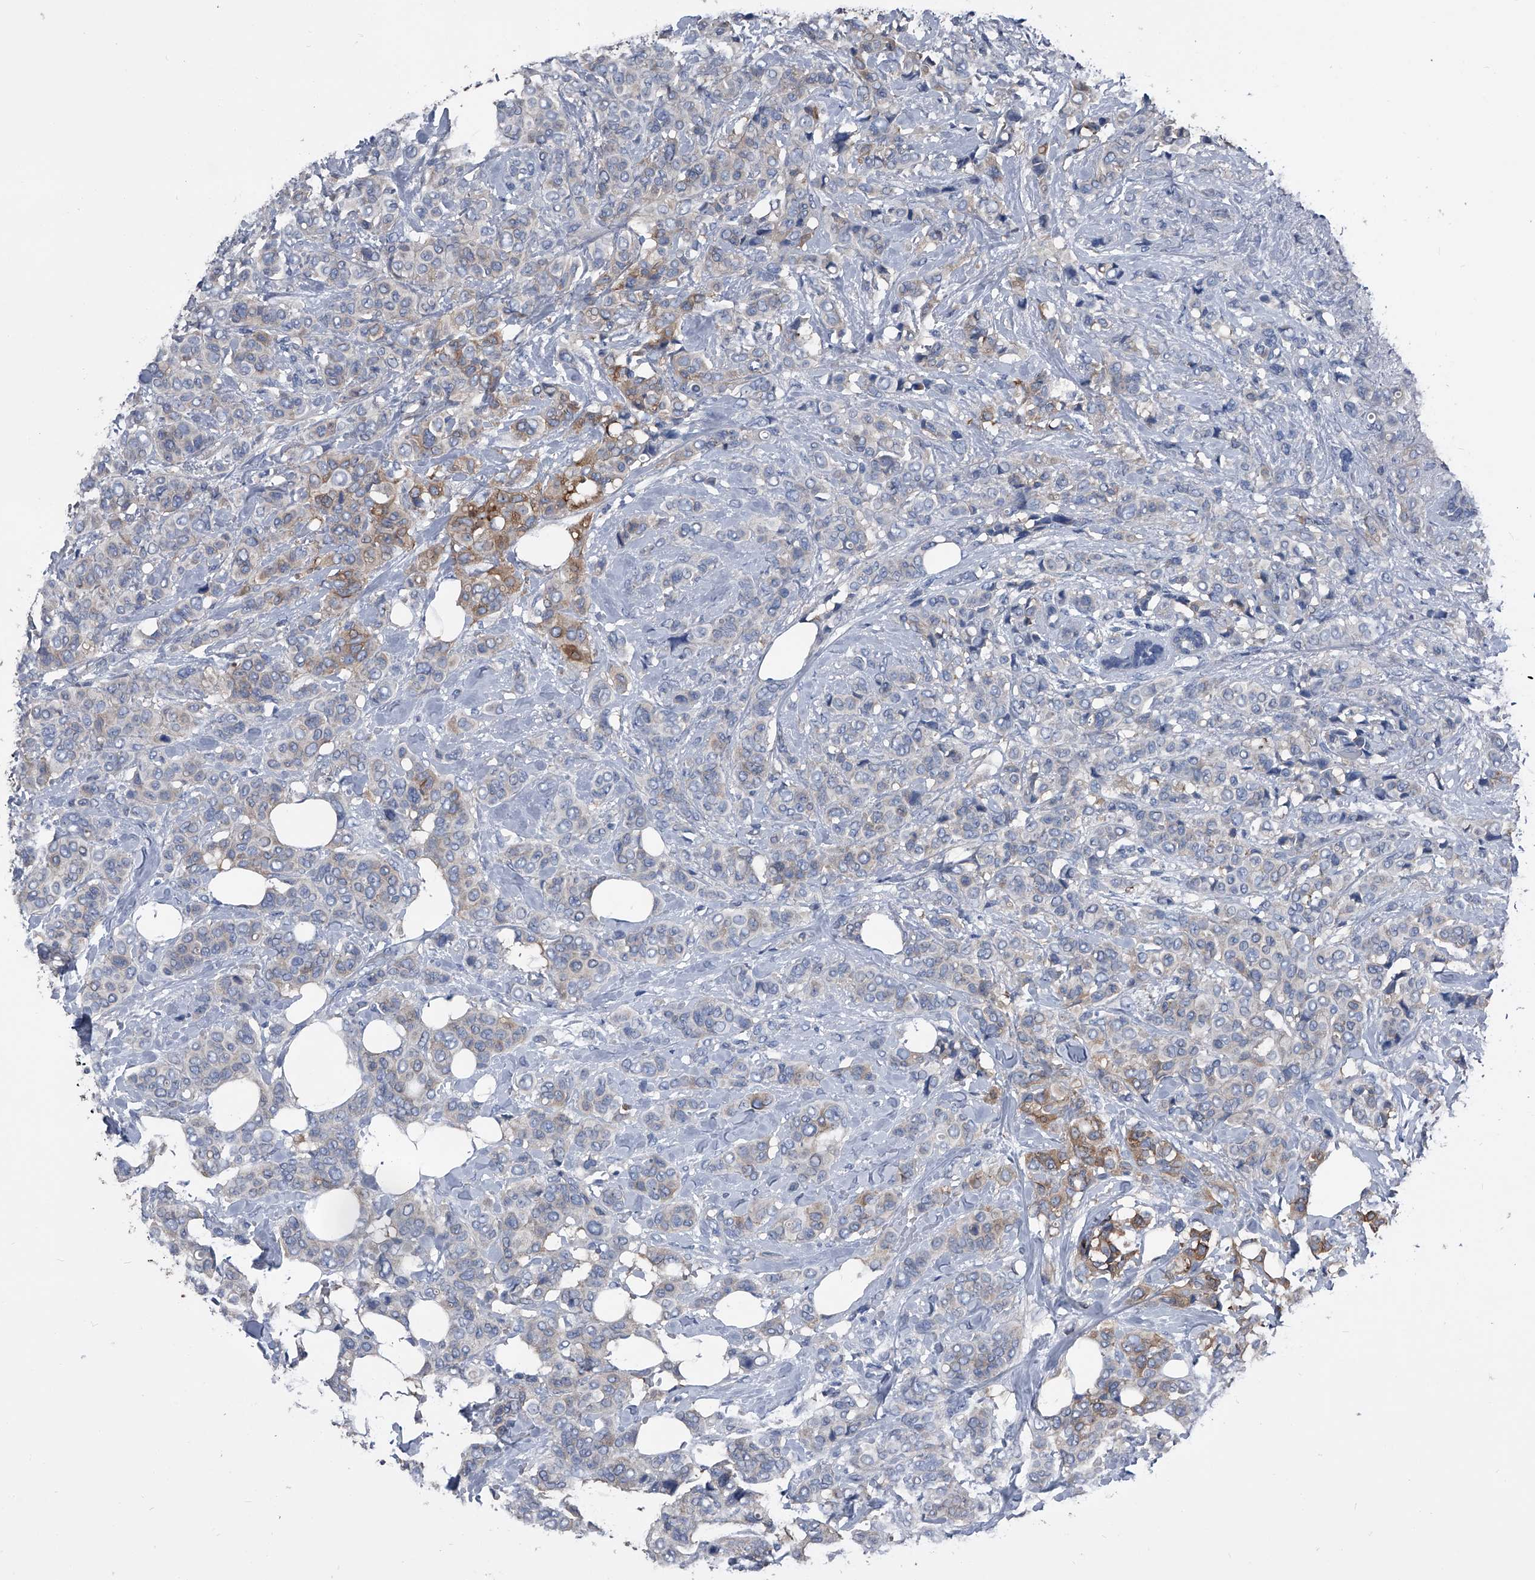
{"staining": {"intensity": "moderate", "quantity": "<25%", "location": "cytoplasmic/membranous"}, "tissue": "breast cancer", "cell_type": "Tumor cells", "image_type": "cancer", "snomed": [{"axis": "morphology", "description": "Lobular carcinoma"}, {"axis": "topography", "description": "Breast"}], "caption": "Brown immunohistochemical staining in human breast cancer (lobular carcinoma) demonstrates moderate cytoplasmic/membranous expression in about <25% of tumor cells. The staining was performed using DAB to visualize the protein expression in brown, while the nuclei were stained in blue with hematoxylin (Magnification: 20x).", "gene": "KIF13A", "patient": {"sex": "female", "age": 51}}